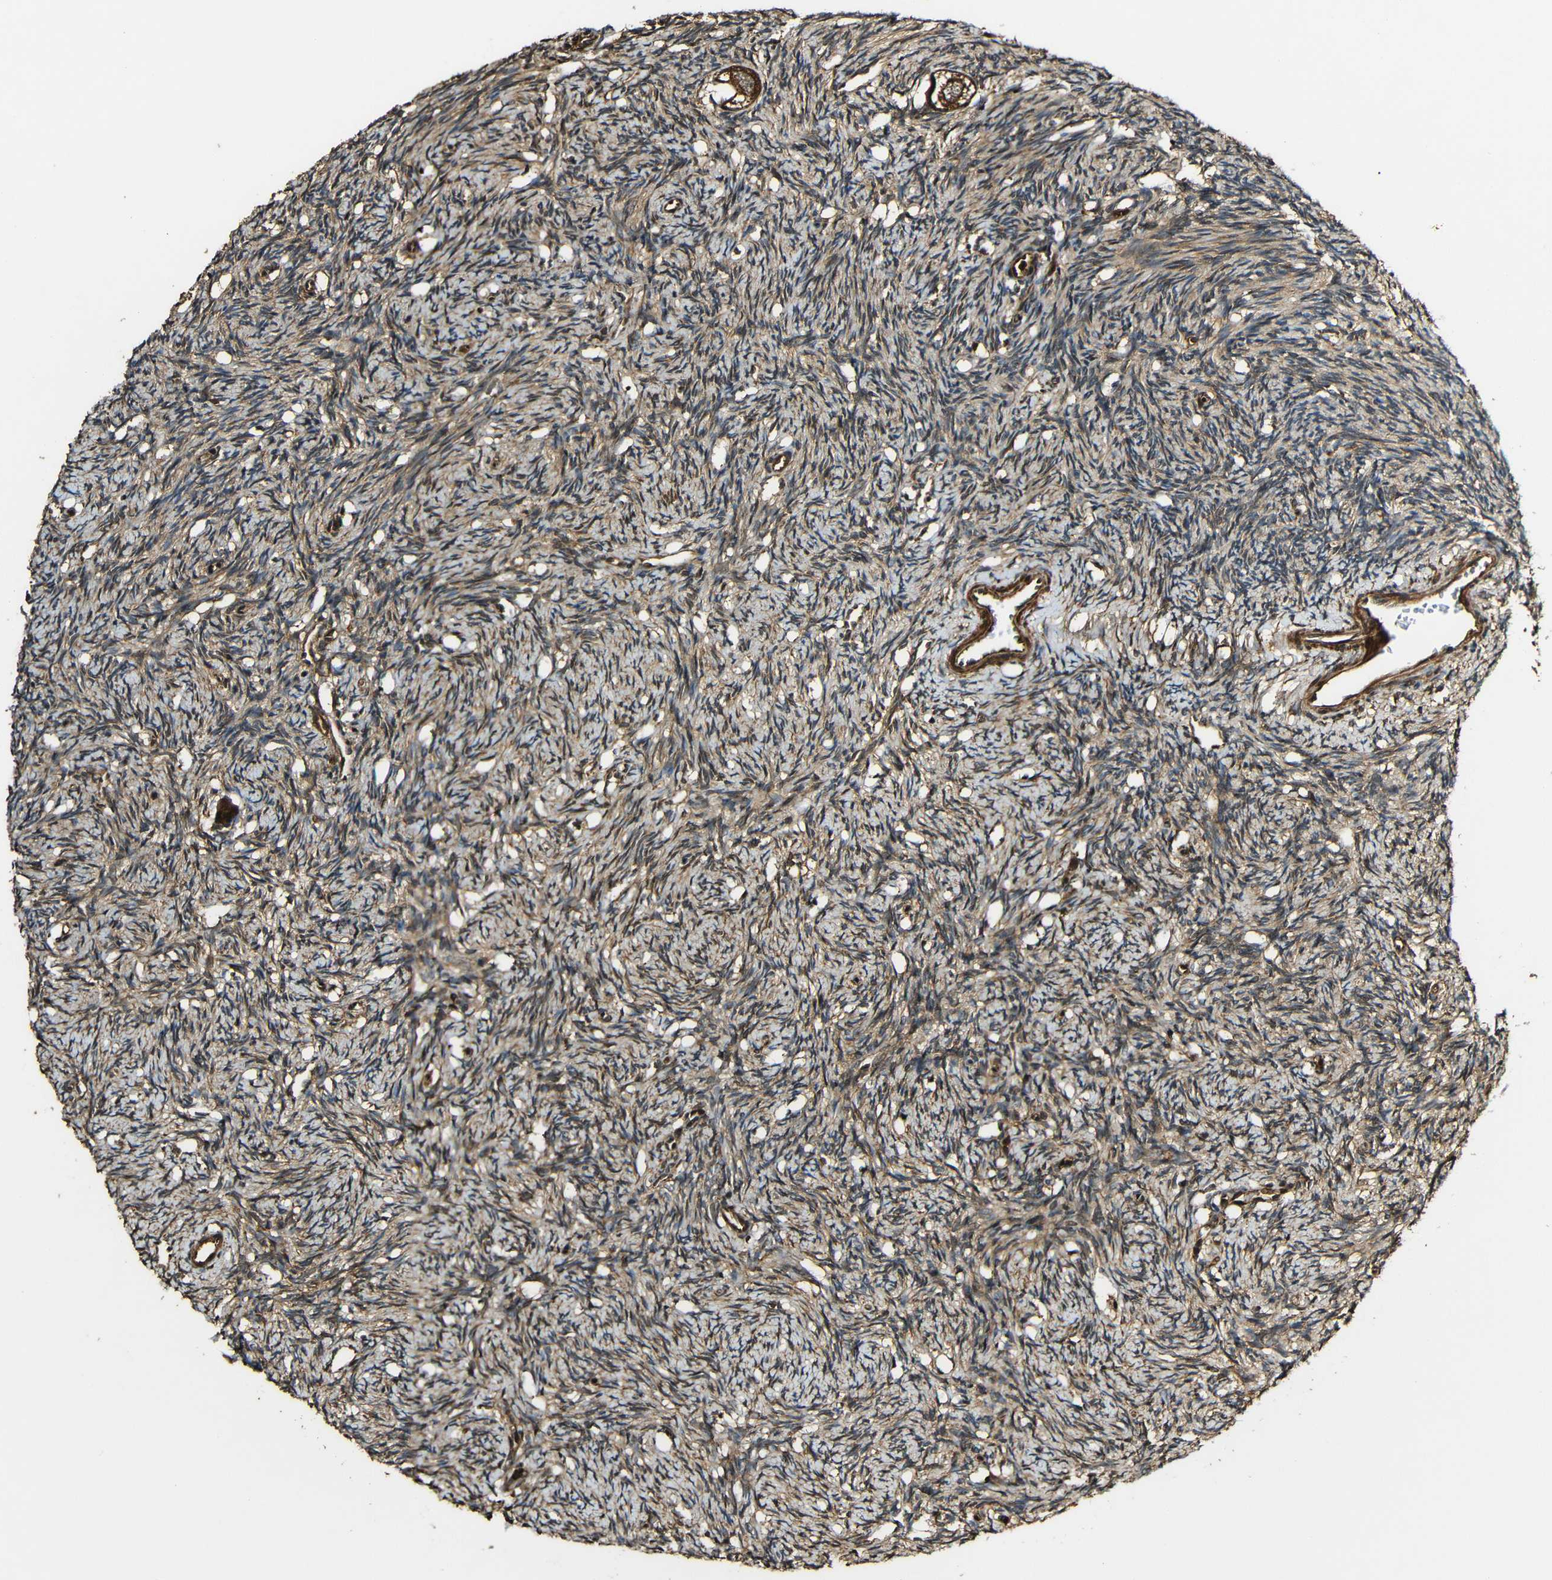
{"staining": {"intensity": "strong", "quantity": ">75%", "location": "cytoplasmic/membranous"}, "tissue": "ovary", "cell_type": "Follicle cells", "image_type": "normal", "snomed": [{"axis": "morphology", "description": "Normal tissue, NOS"}, {"axis": "topography", "description": "Ovary"}], "caption": "Strong cytoplasmic/membranous positivity is present in about >75% of follicle cells in unremarkable ovary. Using DAB (brown) and hematoxylin (blue) stains, captured at high magnification using brightfield microscopy.", "gene": "CASP8", "patient": {"sex": "female", "age": 33}}